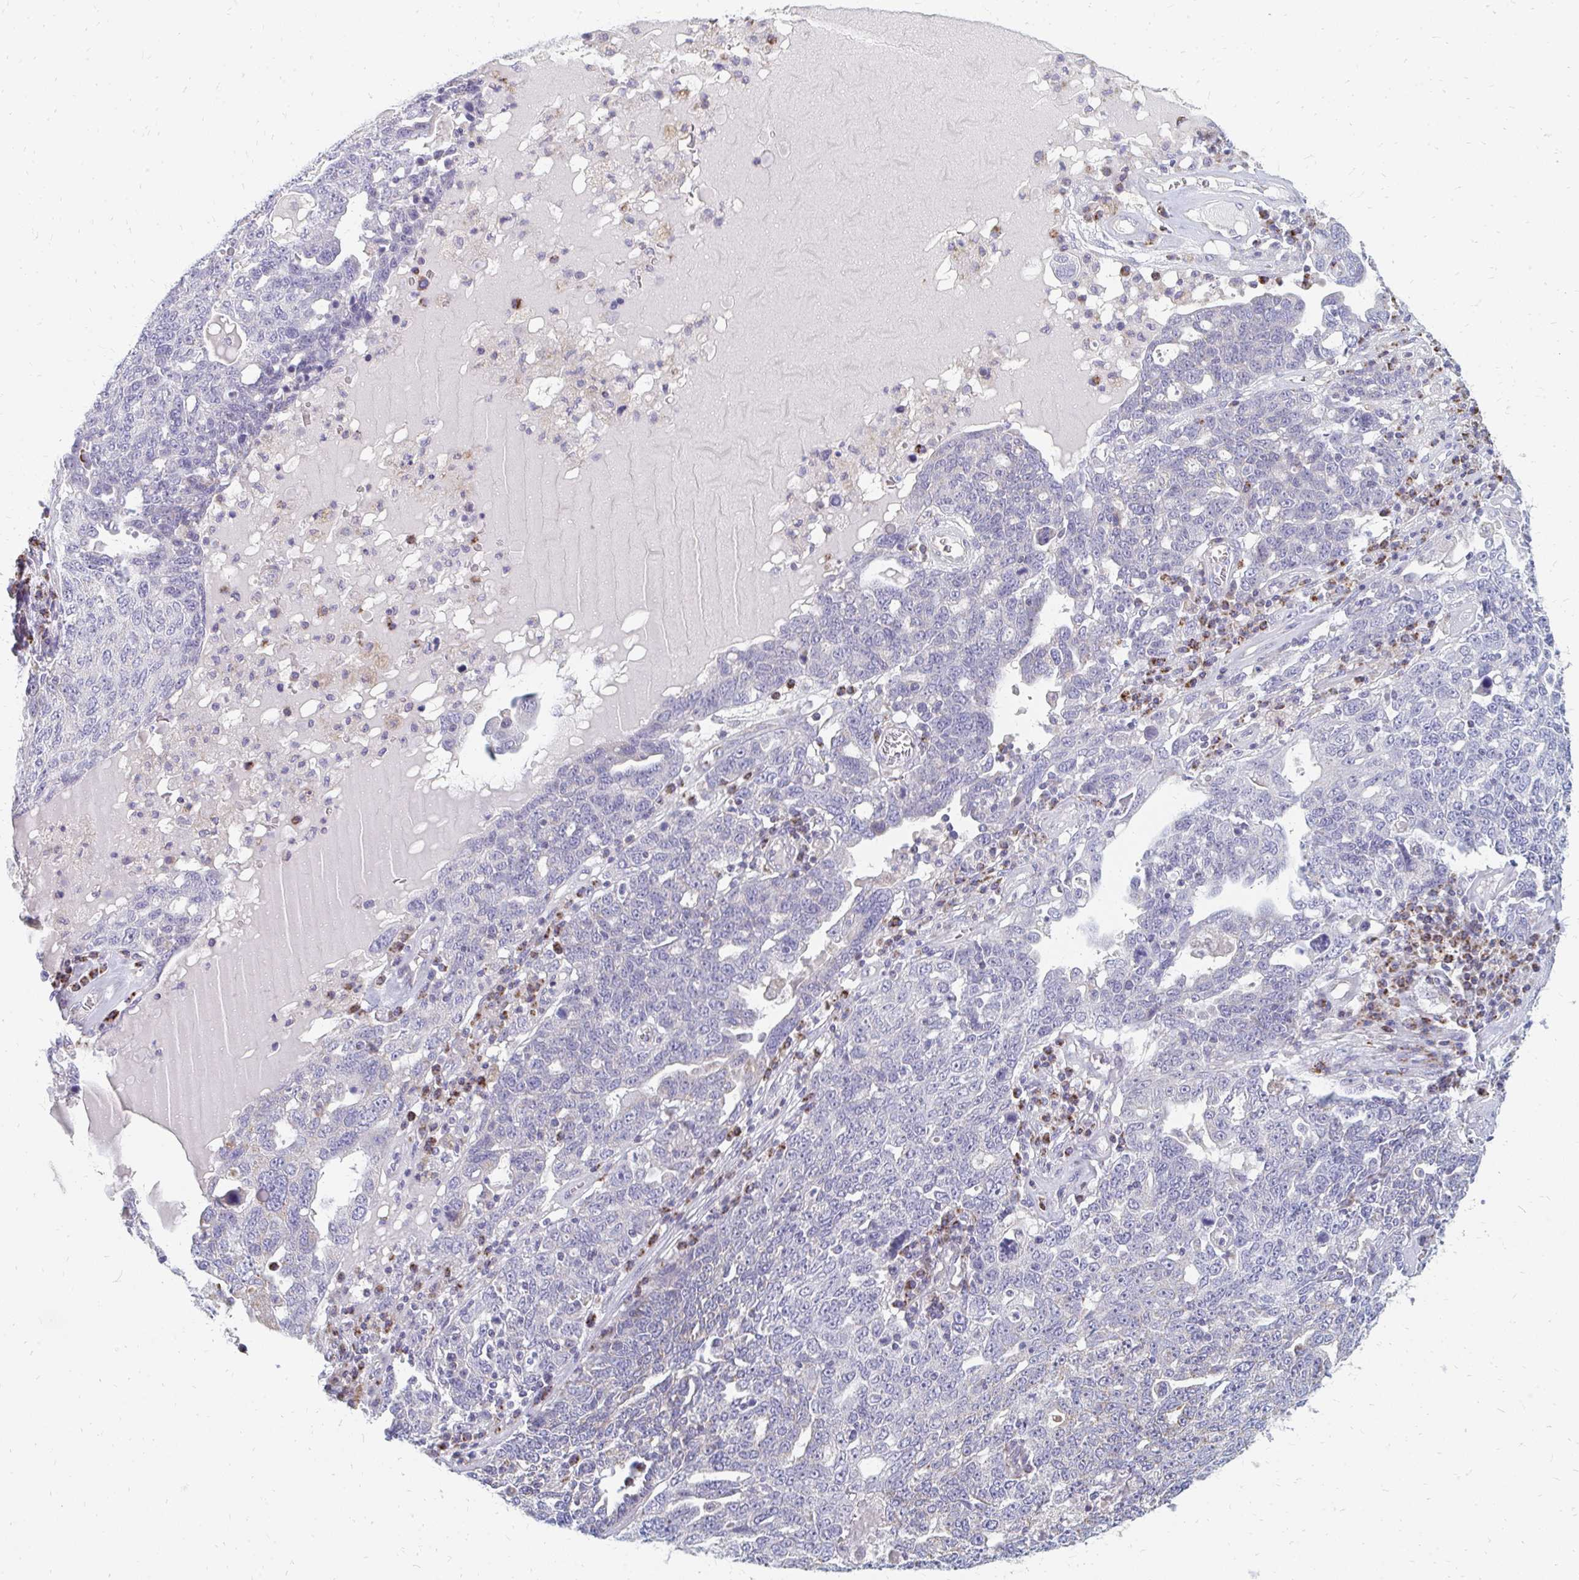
{"staining": {"intensity": "negative", "quantity": "none", "location": "none"}, "tissue": "ovarian cancer", "cell_type": "Tumor cells", "image_type": "cancer", "snomed": [{"axis": "morphology", "description": "Carcinoma, endometroid"}, {"axis": "topography", "description": "Ovary"}], "caption": "Ovarian cancer was stained to show a protein in brown. There is no significant expression in tumor cells.", "gene": "OR10V1", "patient": {"sex": "female", "age": 62}}